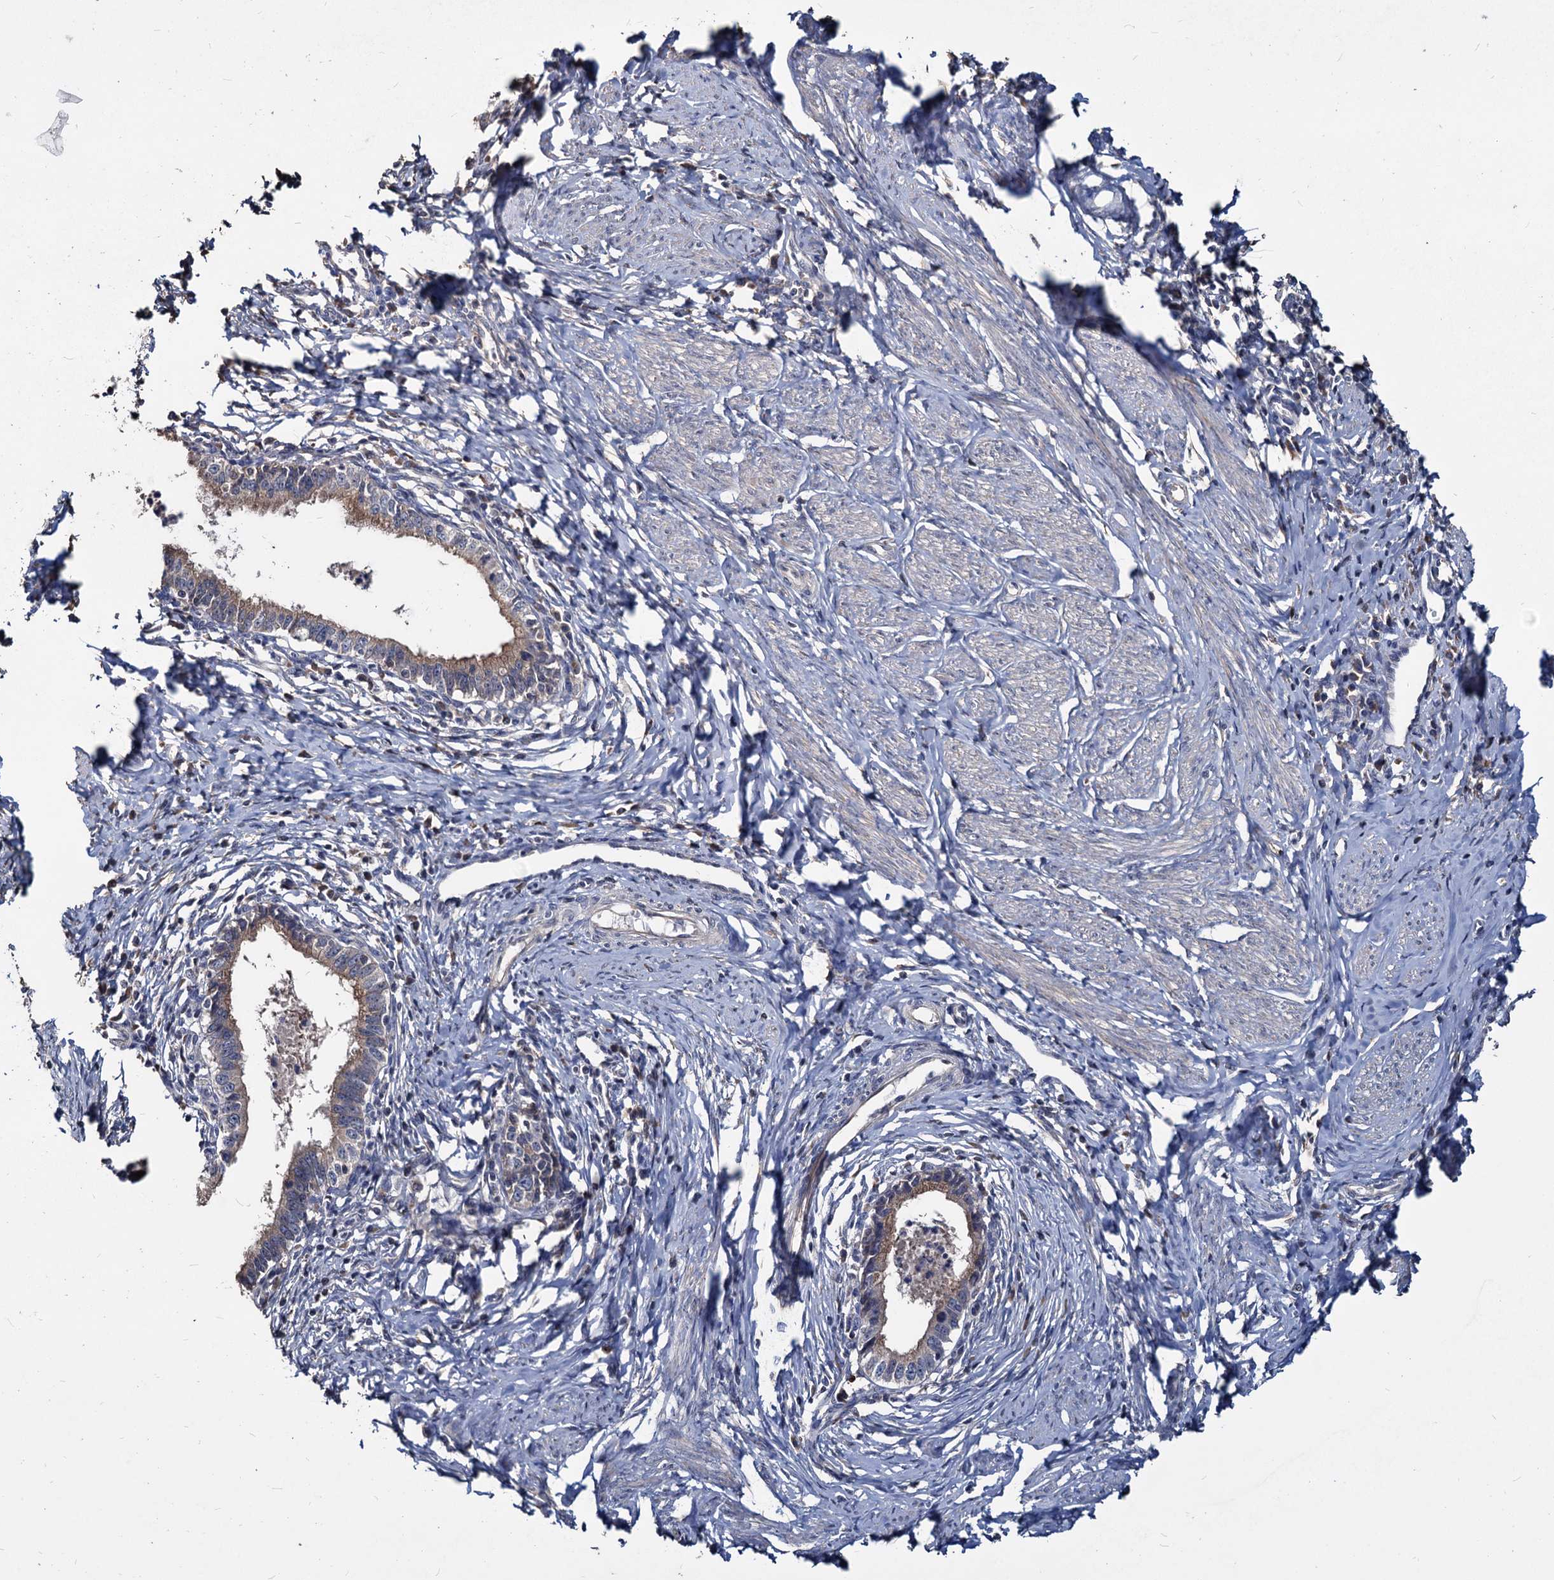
{"staining": {"intensity": "weak", "quantity": "<25%", "location": "cytoplasmic/membranous"}, "tissue": "cervical cancer", "cell_type": "Tumor cells", "image_type": "cancer", "snomed": [{"axis": "morphology", "description": "Adenocarcinoma, NOS"}, {"axis": "topography", "description": "Cervix"}], "caption": "High magnification brightfield microscopy of adenocarcinoma (cervical) stained with DAB (brown) and counterstained with hematoxylin (blue): tumor cells show no significant positivity.", "gene": "DEPDC4", "patient": {"sex": "female", "age": 36}}